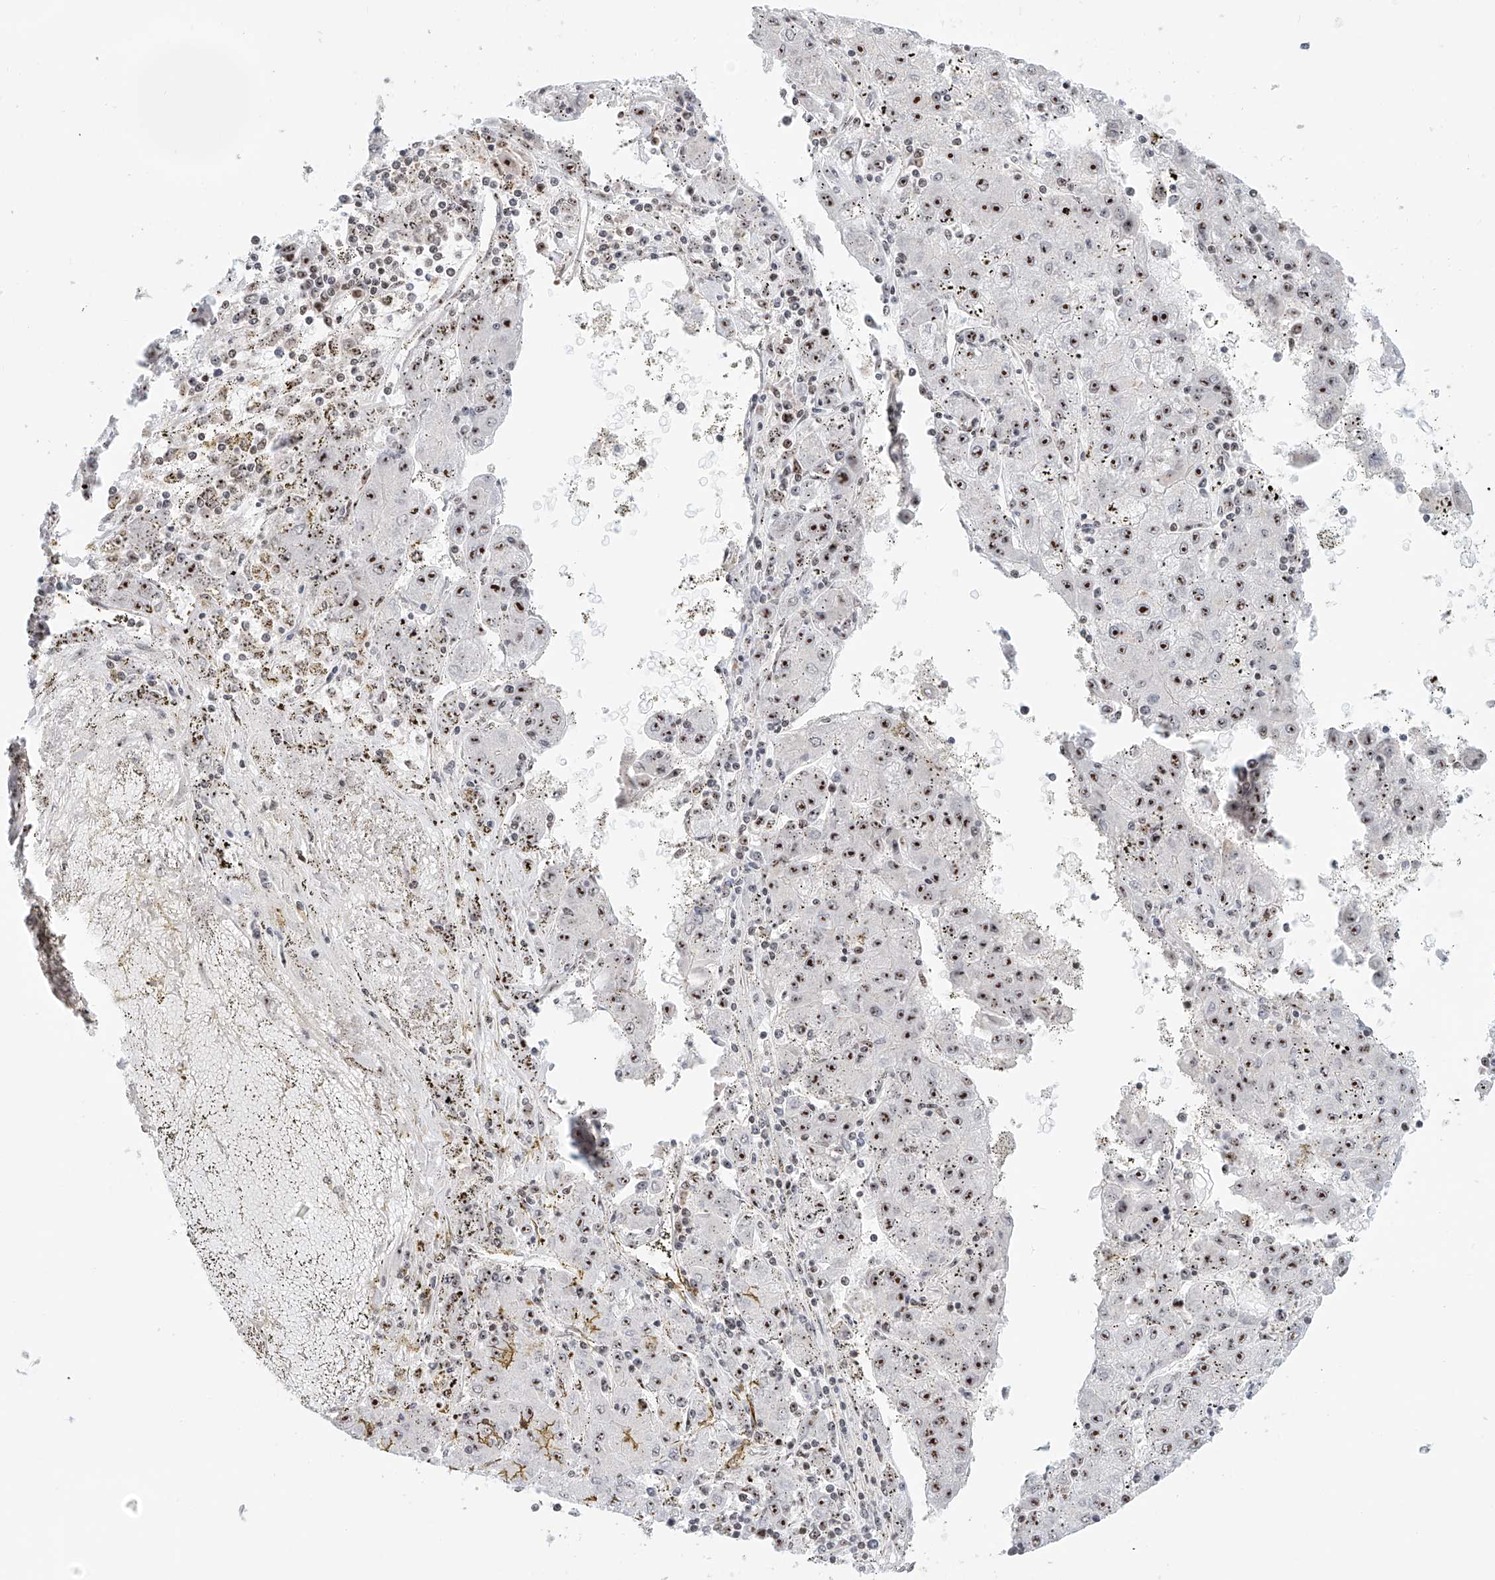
{"staining": {"intensity": "strong", "quantity": ">75%", "location": "nuclear"}, "tissue": "liver cancer", "cell_type": "Tumor cells", "image_type": "cancer", "snomed": [{"axis": "morphology", "description": "Carcinoma, Hepatocellular, NOS"}, {"axis": "topography", "description": "Liver"}], "caption": "Immunohistochemical staining of human liver cancer (hepatocellular carcinoma) reveals strong nuclear protein expression in approximately >75% of tumor cells.", "gene": "PRUNE2", "patient": {"sex": "male", "age": 72}}